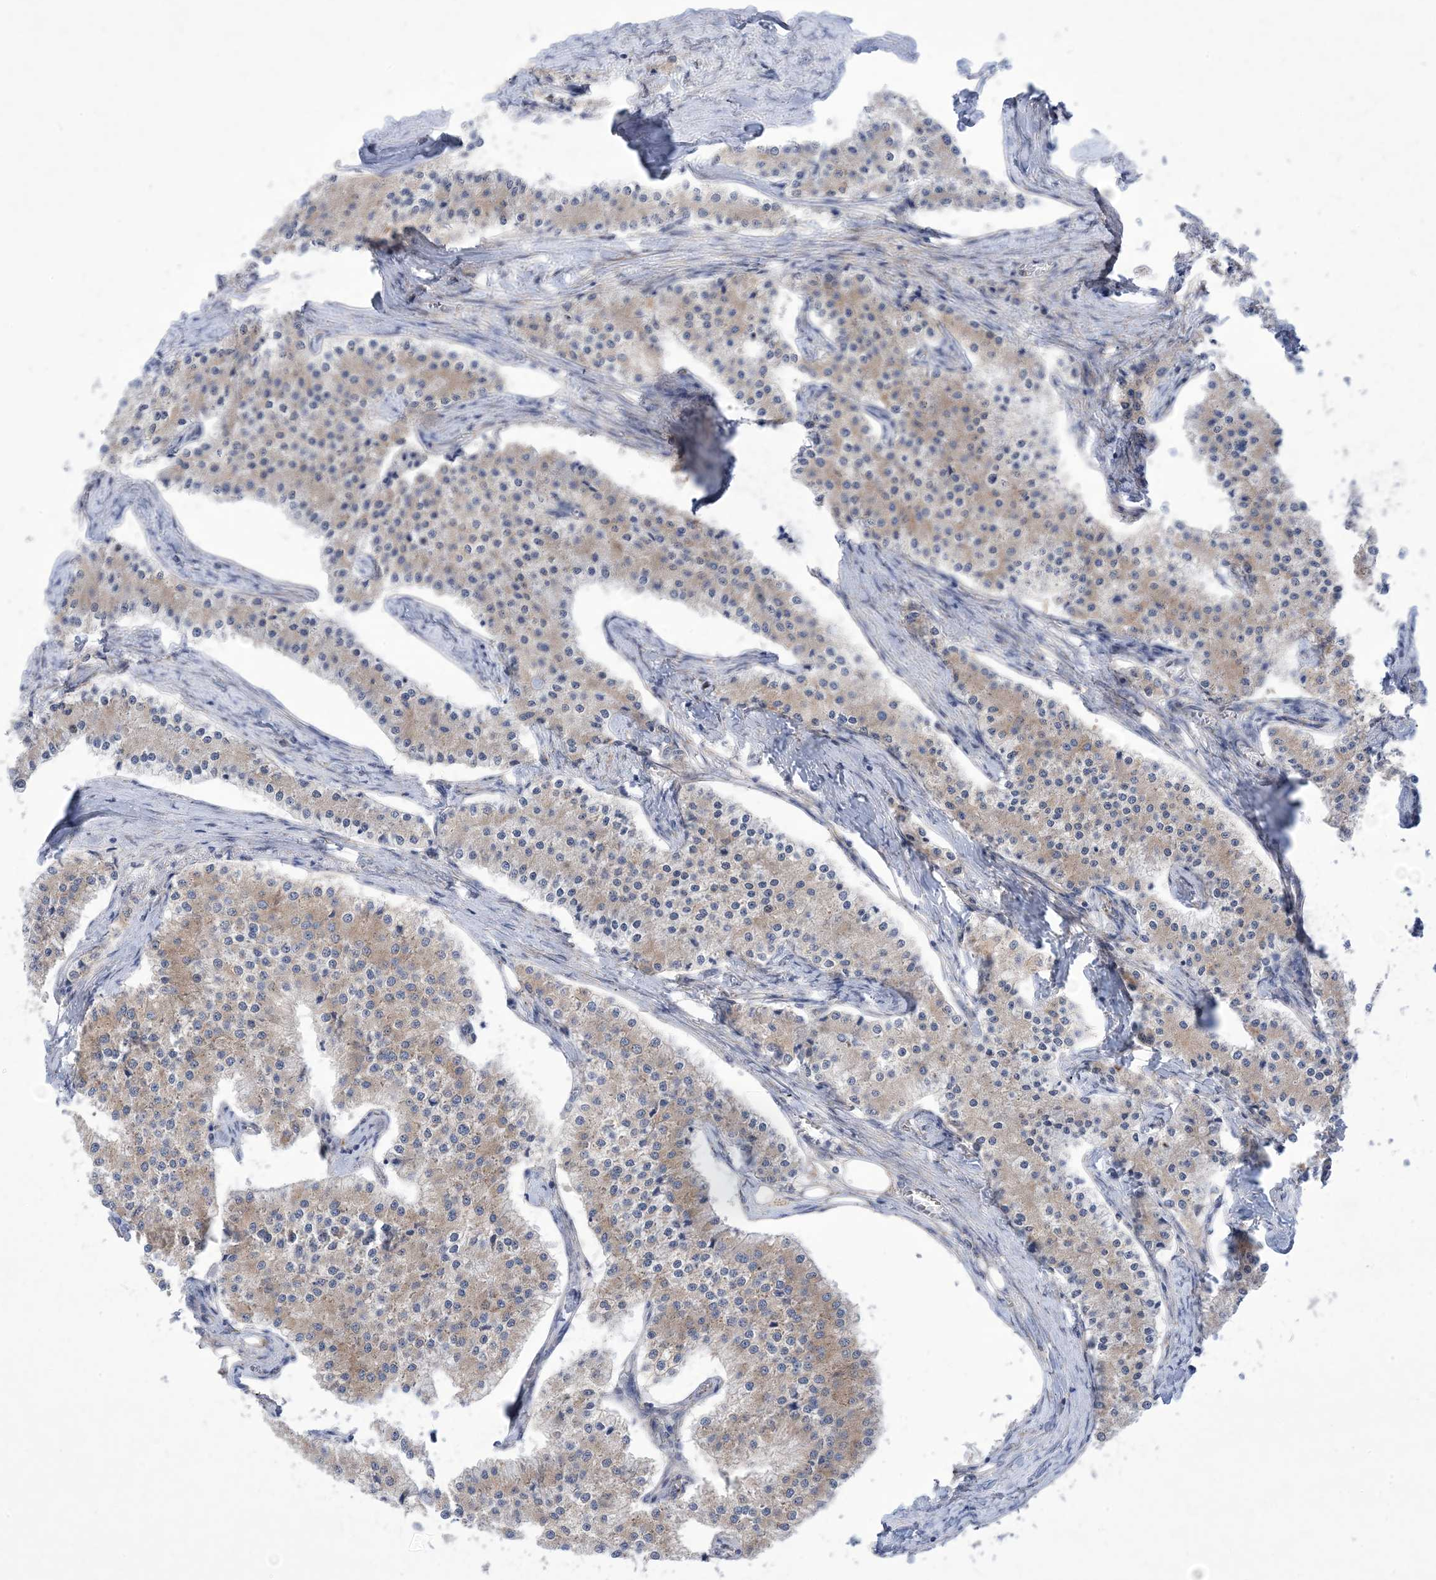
{"staining": {"intensity": "weak", "quantity": ">75%", "location": "cytoplasmic/membranous"}, "tissue": "carcinoid", "cell_type": "Tumor cells", "image_type": "cancer", "snomed": [{"axis": "morphology", "description": "Carcinoid, malignant, NOS"}, {"axis": "topography", "description": "Colon"}], "caption": "This image reveals immunohistochemistry (IHC) staining of human malignant carcinoid, with low weak cytoplasmic/membranous staining in approximately >75% of tumor cells.", "gene": "EHBP1", "patient": {"sex": "female", "age": 52}}